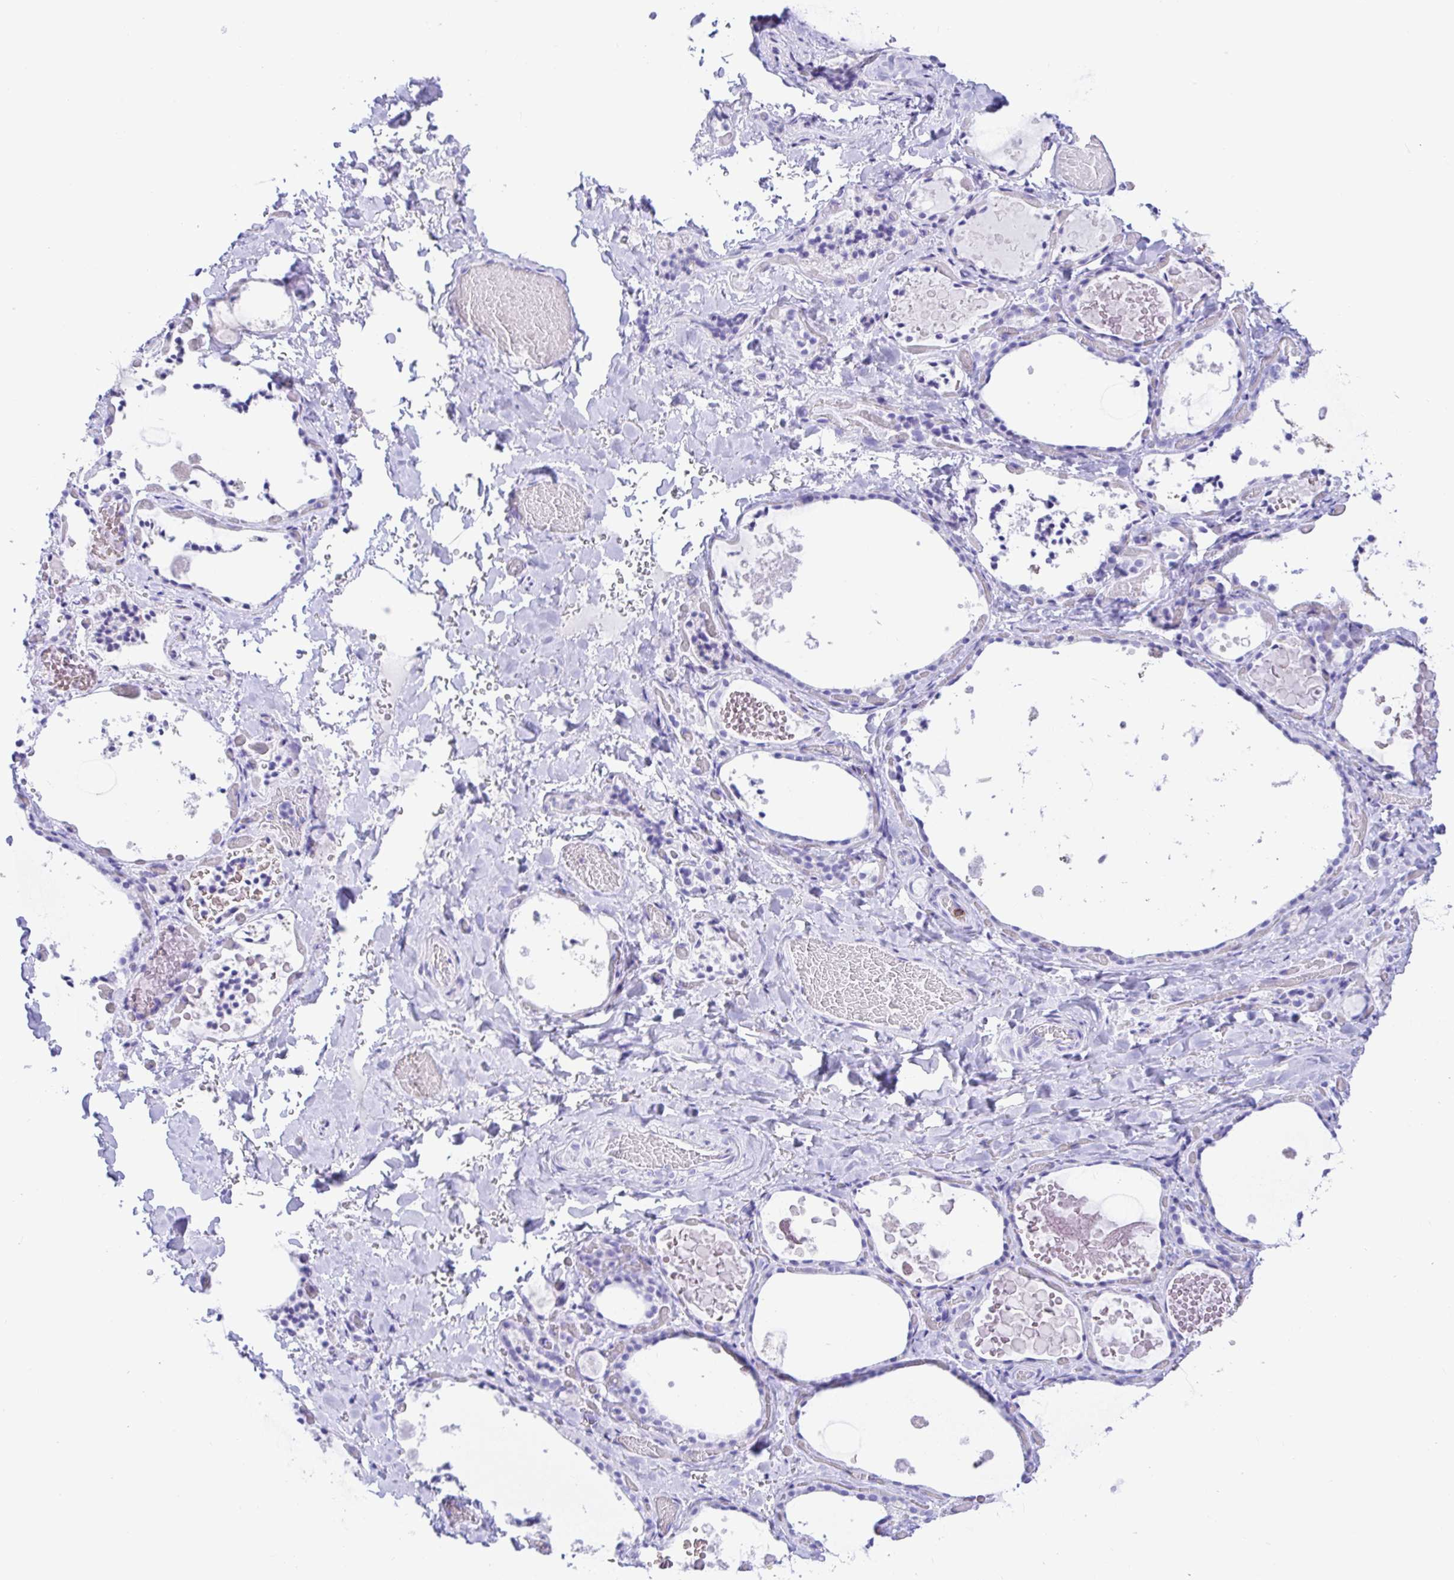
{"staining": {"intensity": "negative", "quantity": "none", "location": "none"}, "tissue": "thyroid gland", "cell_type": "Glandular cells", "image_type": "normal", "snomed": [{"axis": "morphology", "description": "Normal tissue, NOS"}, {"axis": "topography", "description": "Thyroid gland"}], "caption": "Human thyroid gland stained for a protein using IHC demonstrates no expression in glandular cells.", "gene": "CD5", "patient": {"sex": "female", "age": 56}}